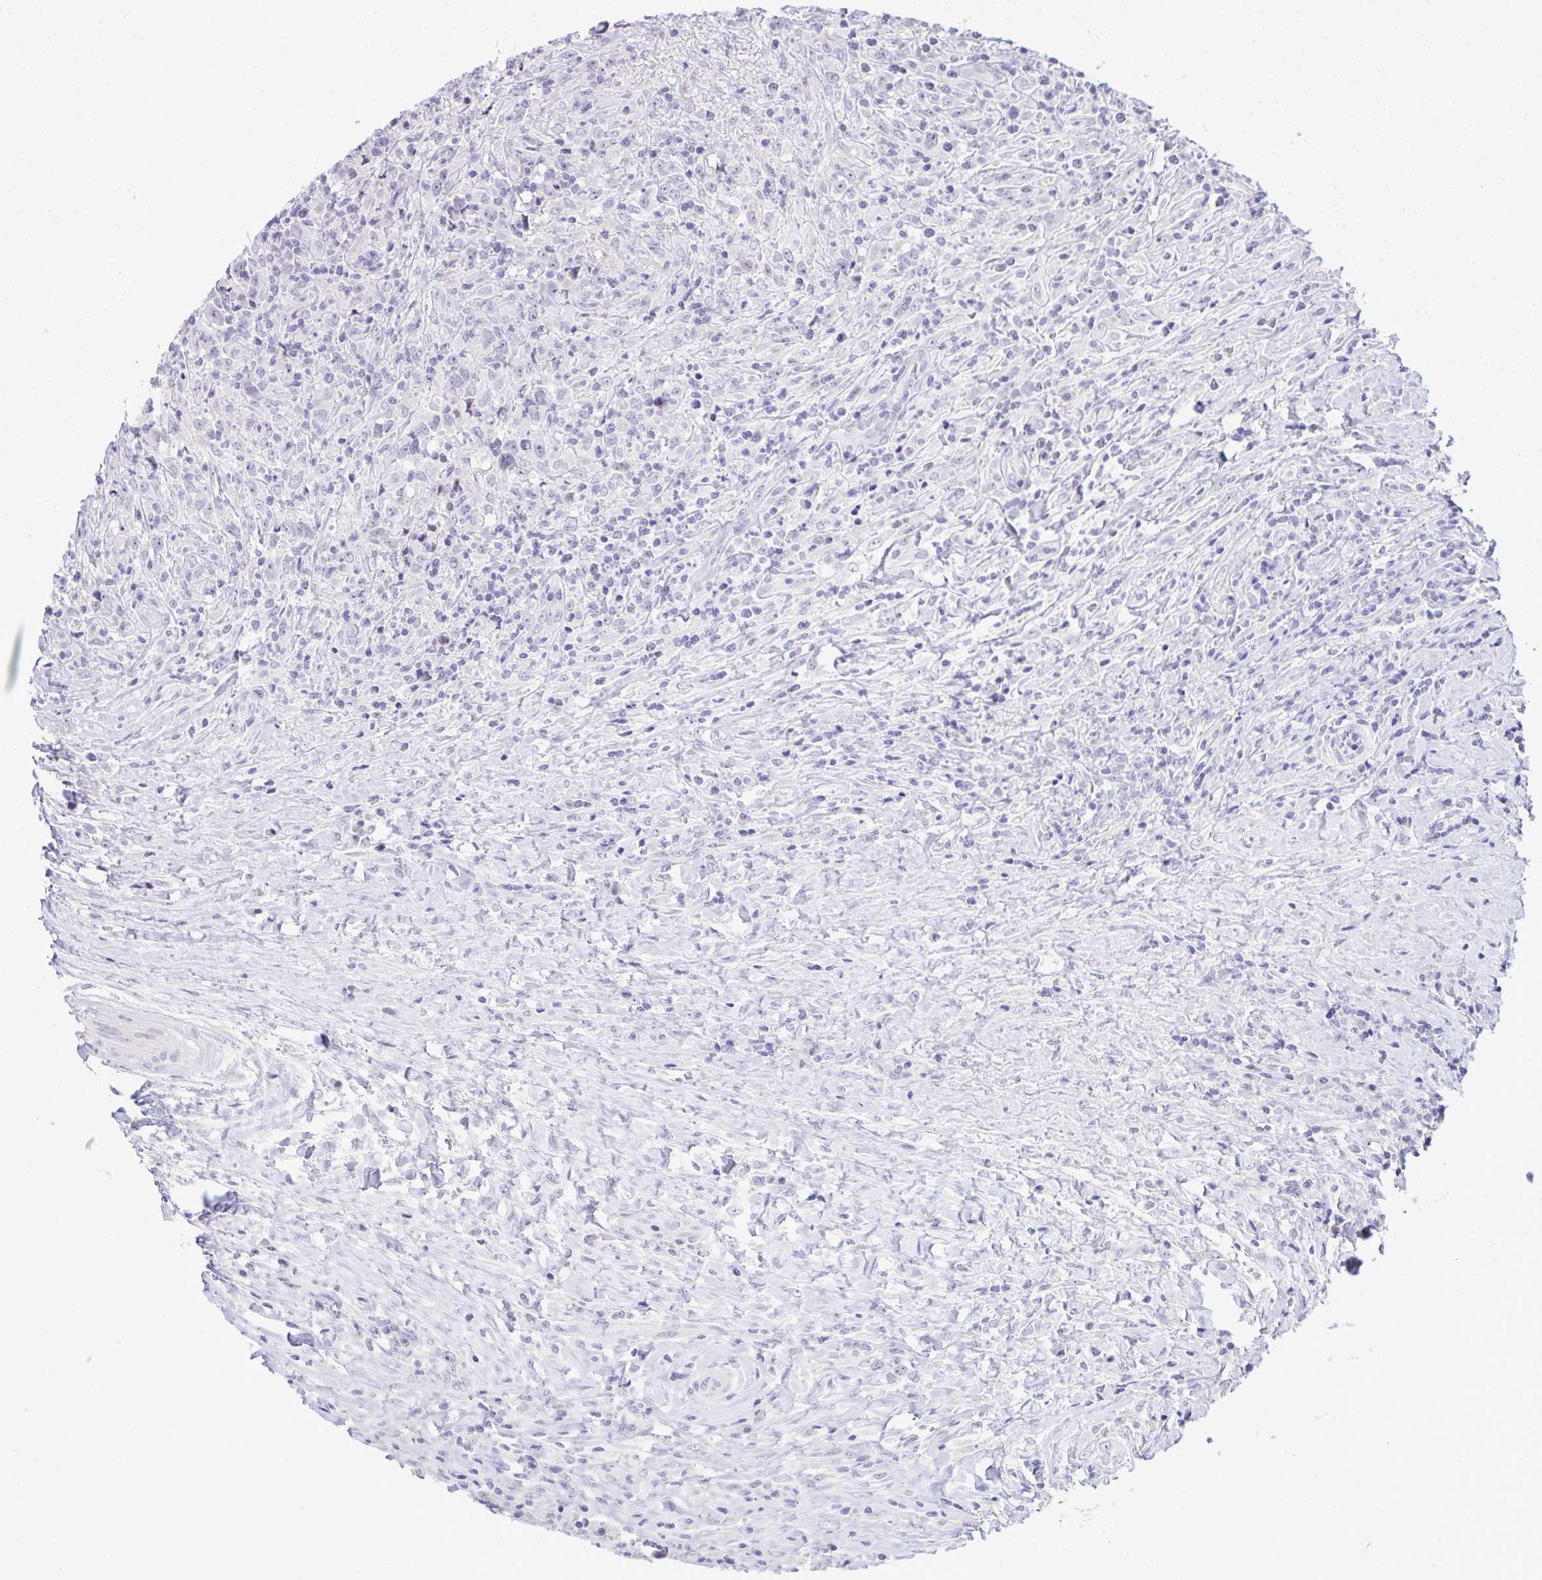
{"staining": {"intensity": "negative", "quantity": "none", "location": "none"}, "tissue": "lymphoma", "cell_type": "Tumor cells", "image_type": "cancer", "snomed": [{"axis": "morphology", "description": "Hodgkin's disease, NOS"}, {"axis": "topography", "description": "Lymph node"}], "caption": "Tumor cells are negative for protein expression in human lymphoma.", "gene": "EID3", "patient": {"sex": "female", "age": 18}}